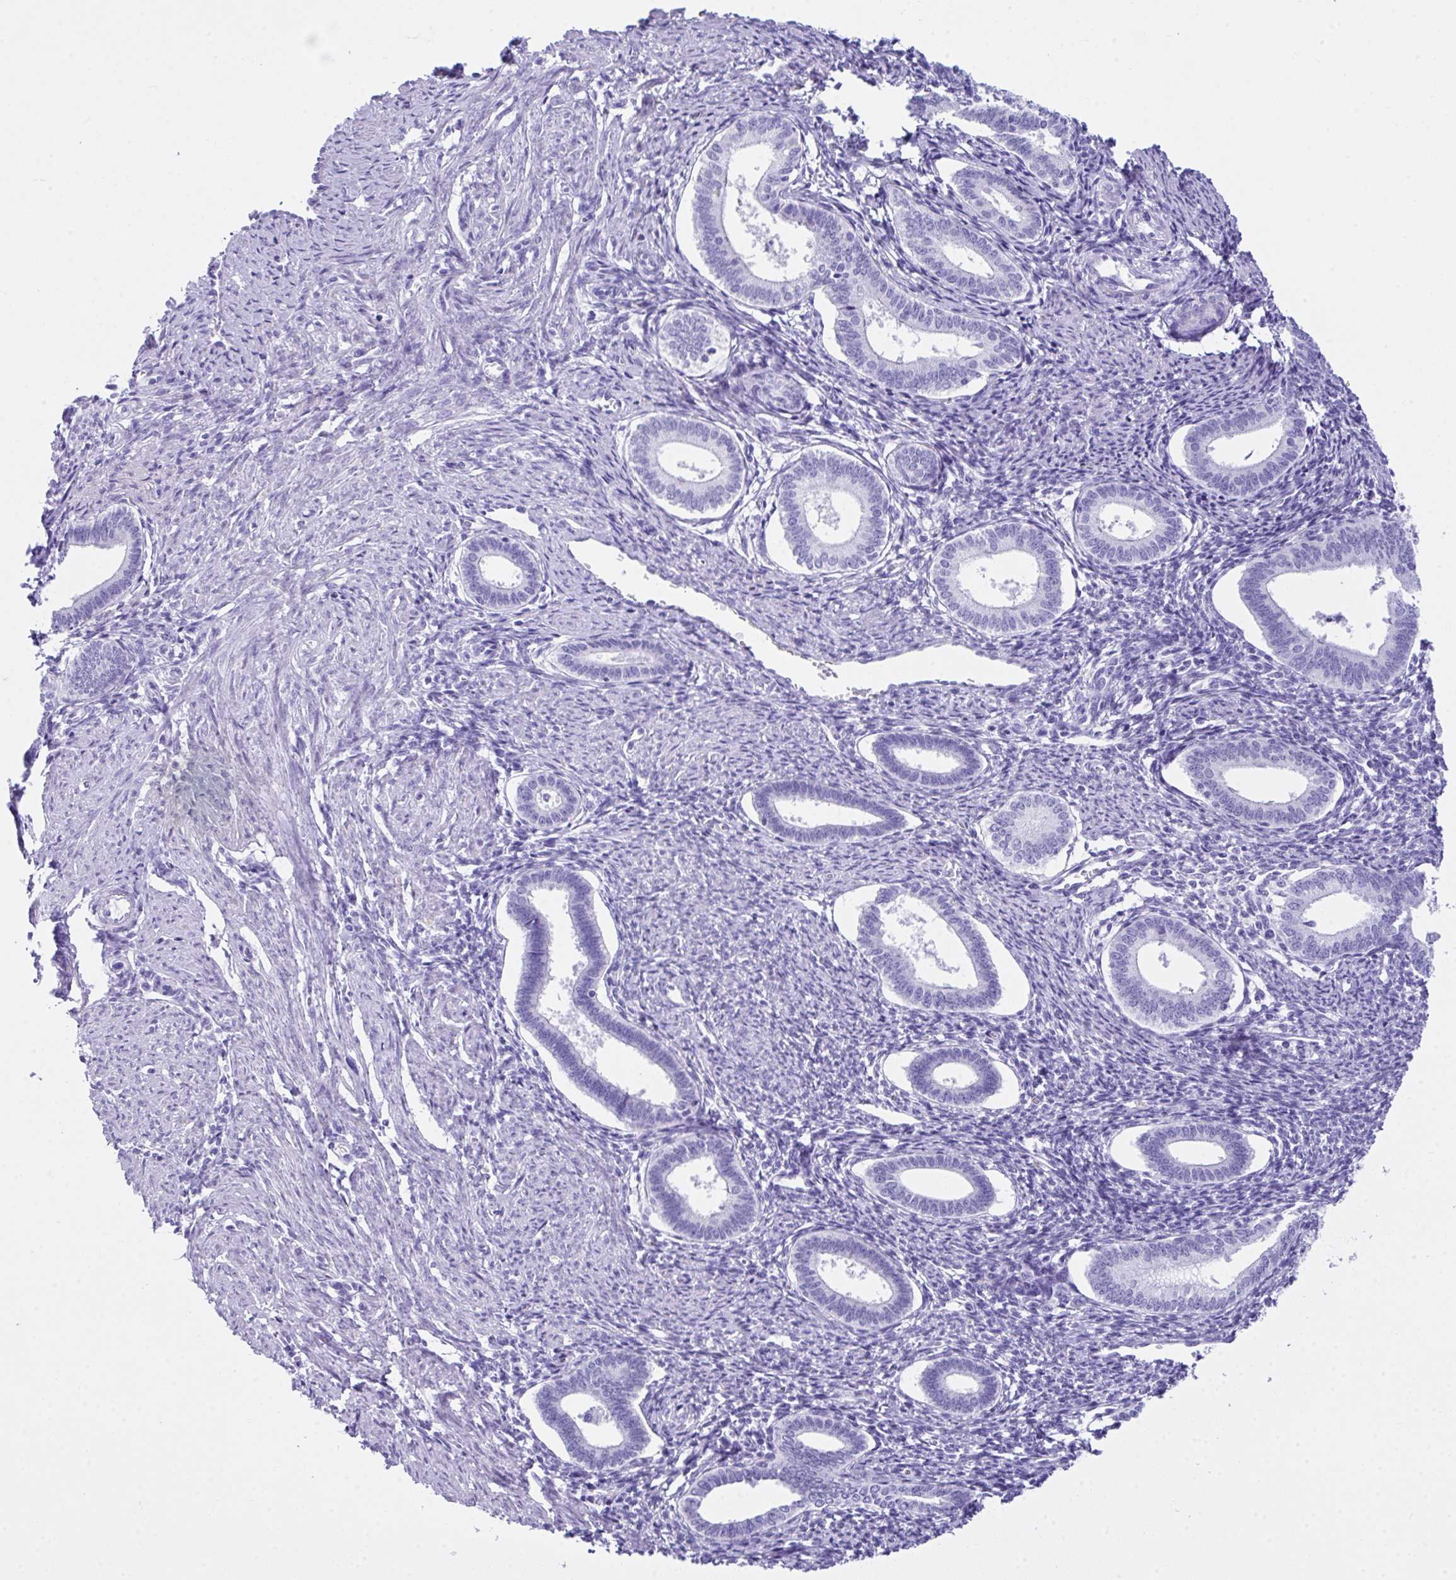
{"staining": {"intensity": "negative", "quantity": "none", "location": "none"}, "tissue": "endometrium", "cell_type": "Cells in endometrial stroma", "image_type": "normal", "snomed": [{"axis": "morphology", "description": "Normal tissue, NOS"}, {"axis": "topography", "description": "Endometrium"}], "caption": "Micrograph shows no protein positivity in cells in endometrial stroma of benign endometrium. Nuclei are stained in blue.", "gene": "LGALS4", "patient": {"sex": "female", "age": 41}}